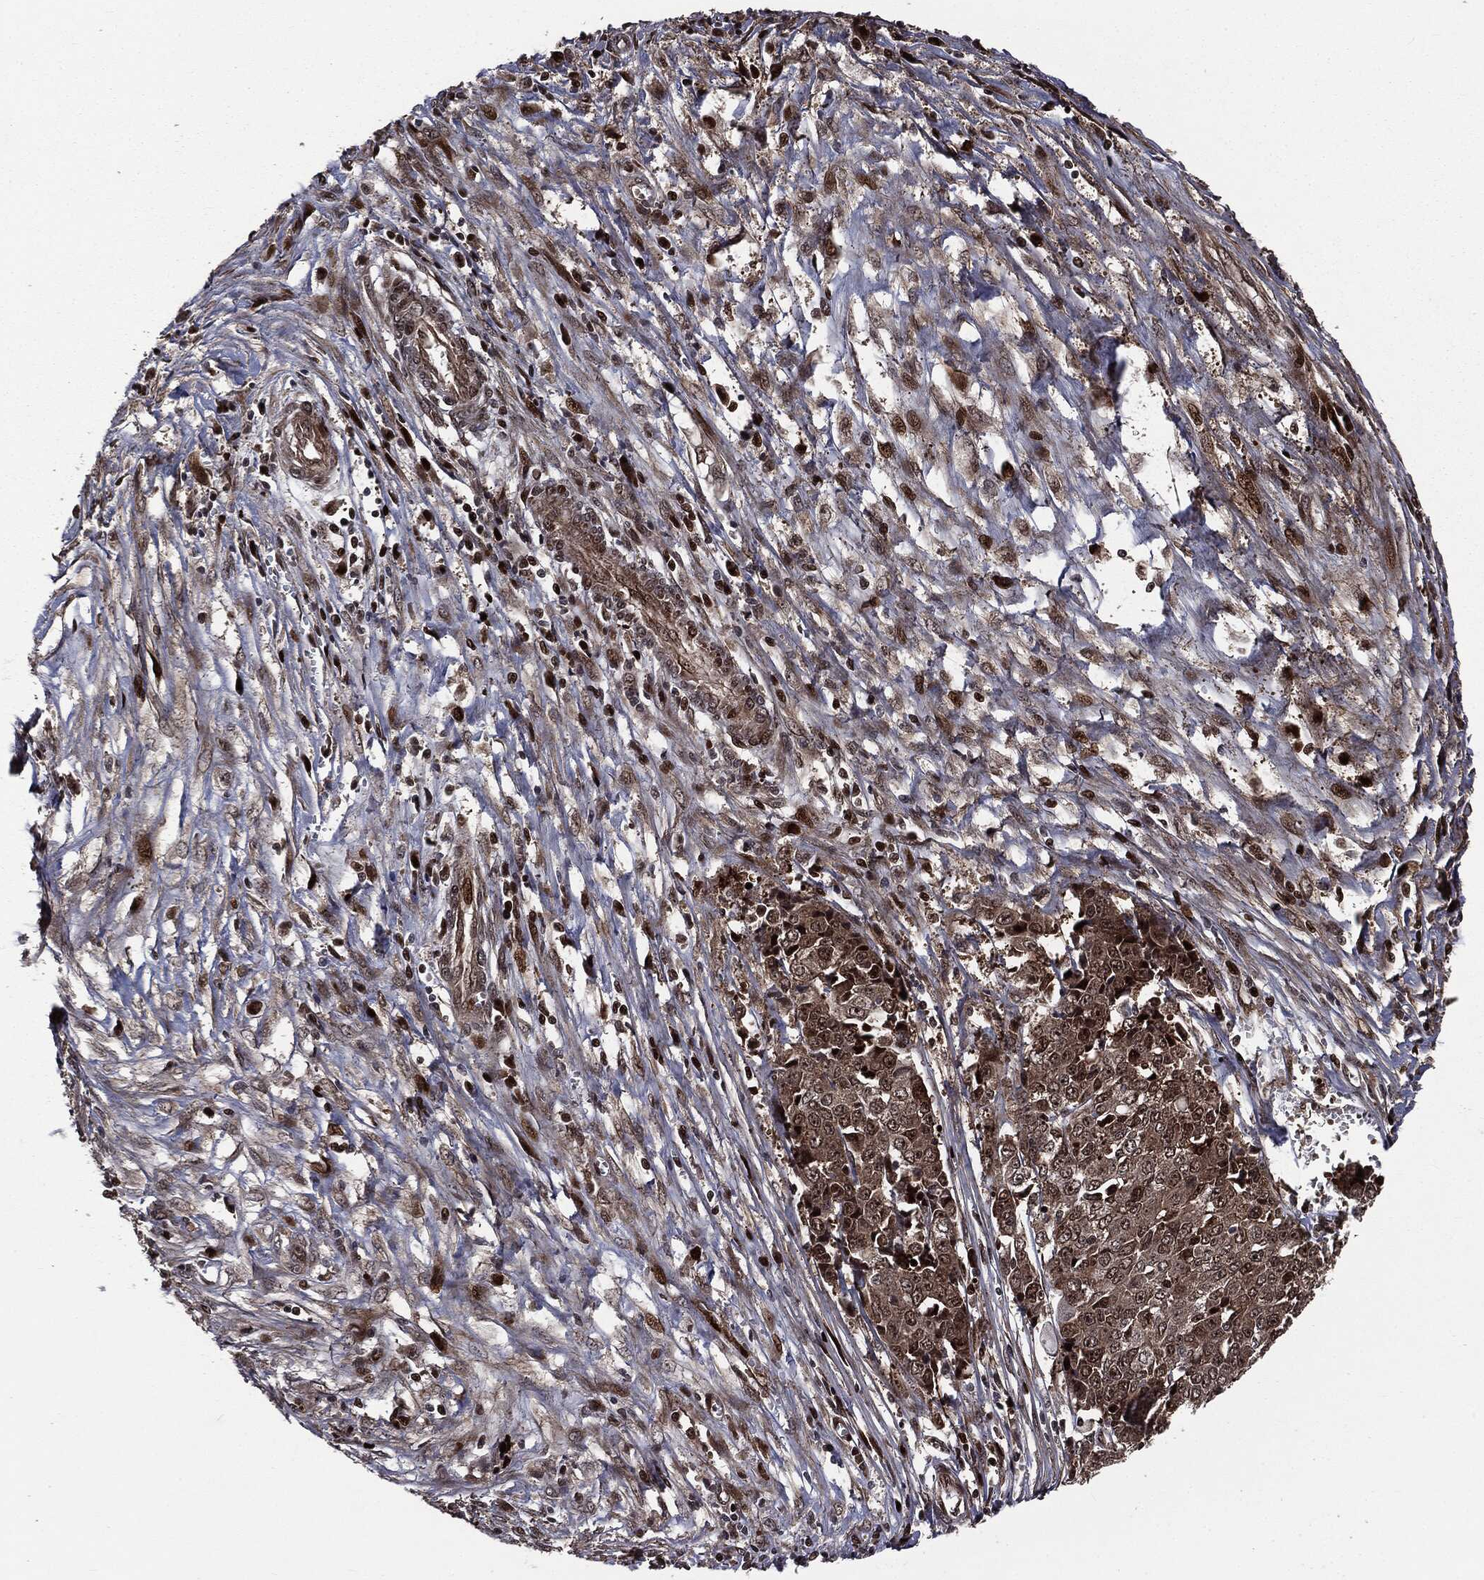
{"staining": {"intensity": "weak", "quantity": ">75%", "location": "cytoplasmic/membranous,nuclear"}, "tissue": "ovarian cancer", "cell_type": "Tumor cells", "image_type": "cancer", "snomed": [{"axis": "morphology", "description": "Carcinoma, endometroid"}, {"axis": "topography", "description": "Ovary"}], "caption": "DAB (3,3'-diaminobenzidine) immunohistochemical staining of ovarian cancer displays weak cytoplasmic/membranous and nuclear protein expression in about >75% of tumor cells.", "gene": "SMAD4", "patient": {"sex": "female", "age": 42}}